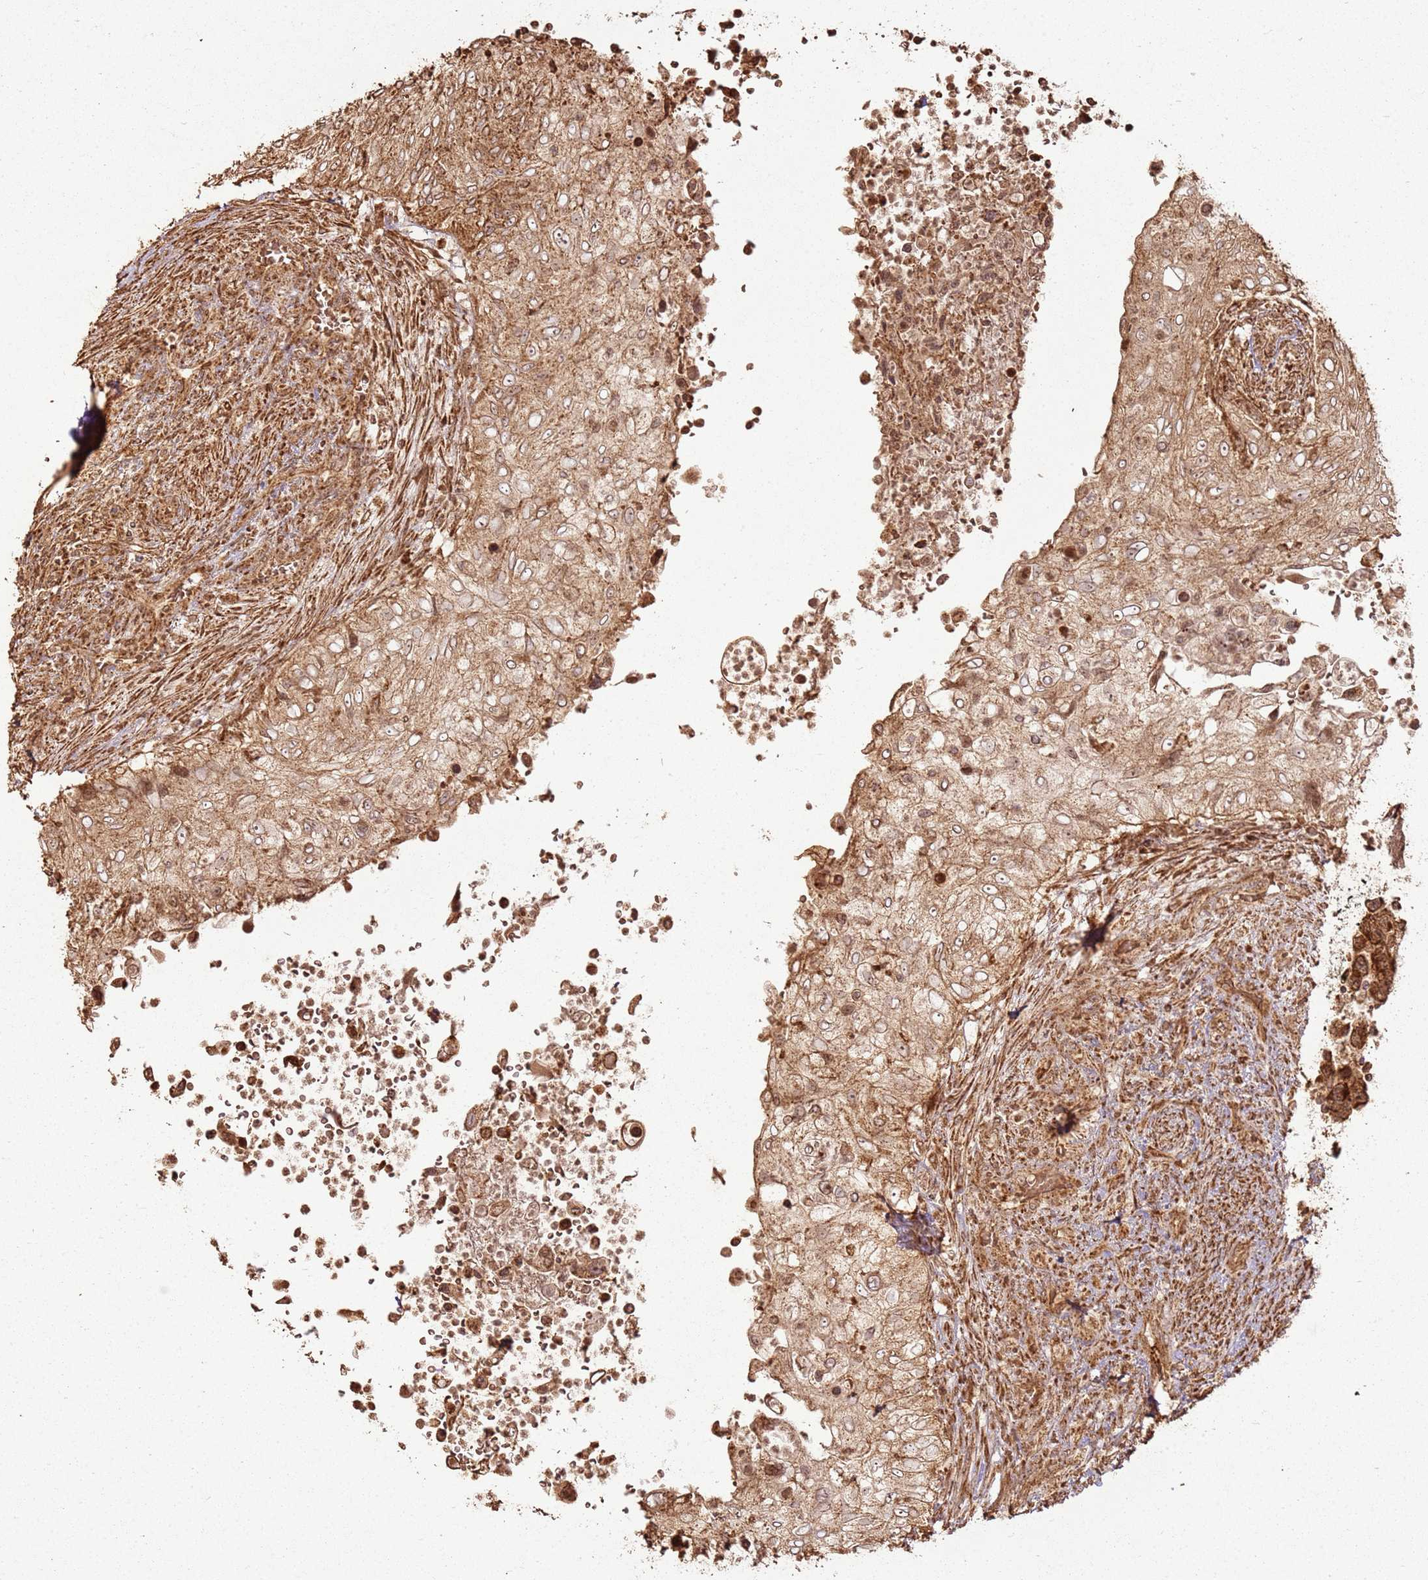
{"staining": {"intensity": "moderate", "quantity": ">75%", "location": "cytoplasmic/membranous"}, "tissue": "urothelial cancer", "cell_type": "Tumor cells", "image_type": "cancer", "snomed": [{"axis": "morphology", "description": "Urothelial carcinoma, High grade"}, {"axis": "topography", "description": "Urinary bladder"}], "caption": "This image reveals immunohistochemistry (IHC) staining of human urothelial cancer, with medium moderate cytoplasmic/membranous expression in approximately >75% of tumor cells.", "gene": "MRPS6", "patient": {"sex": "female", "age": 60}}